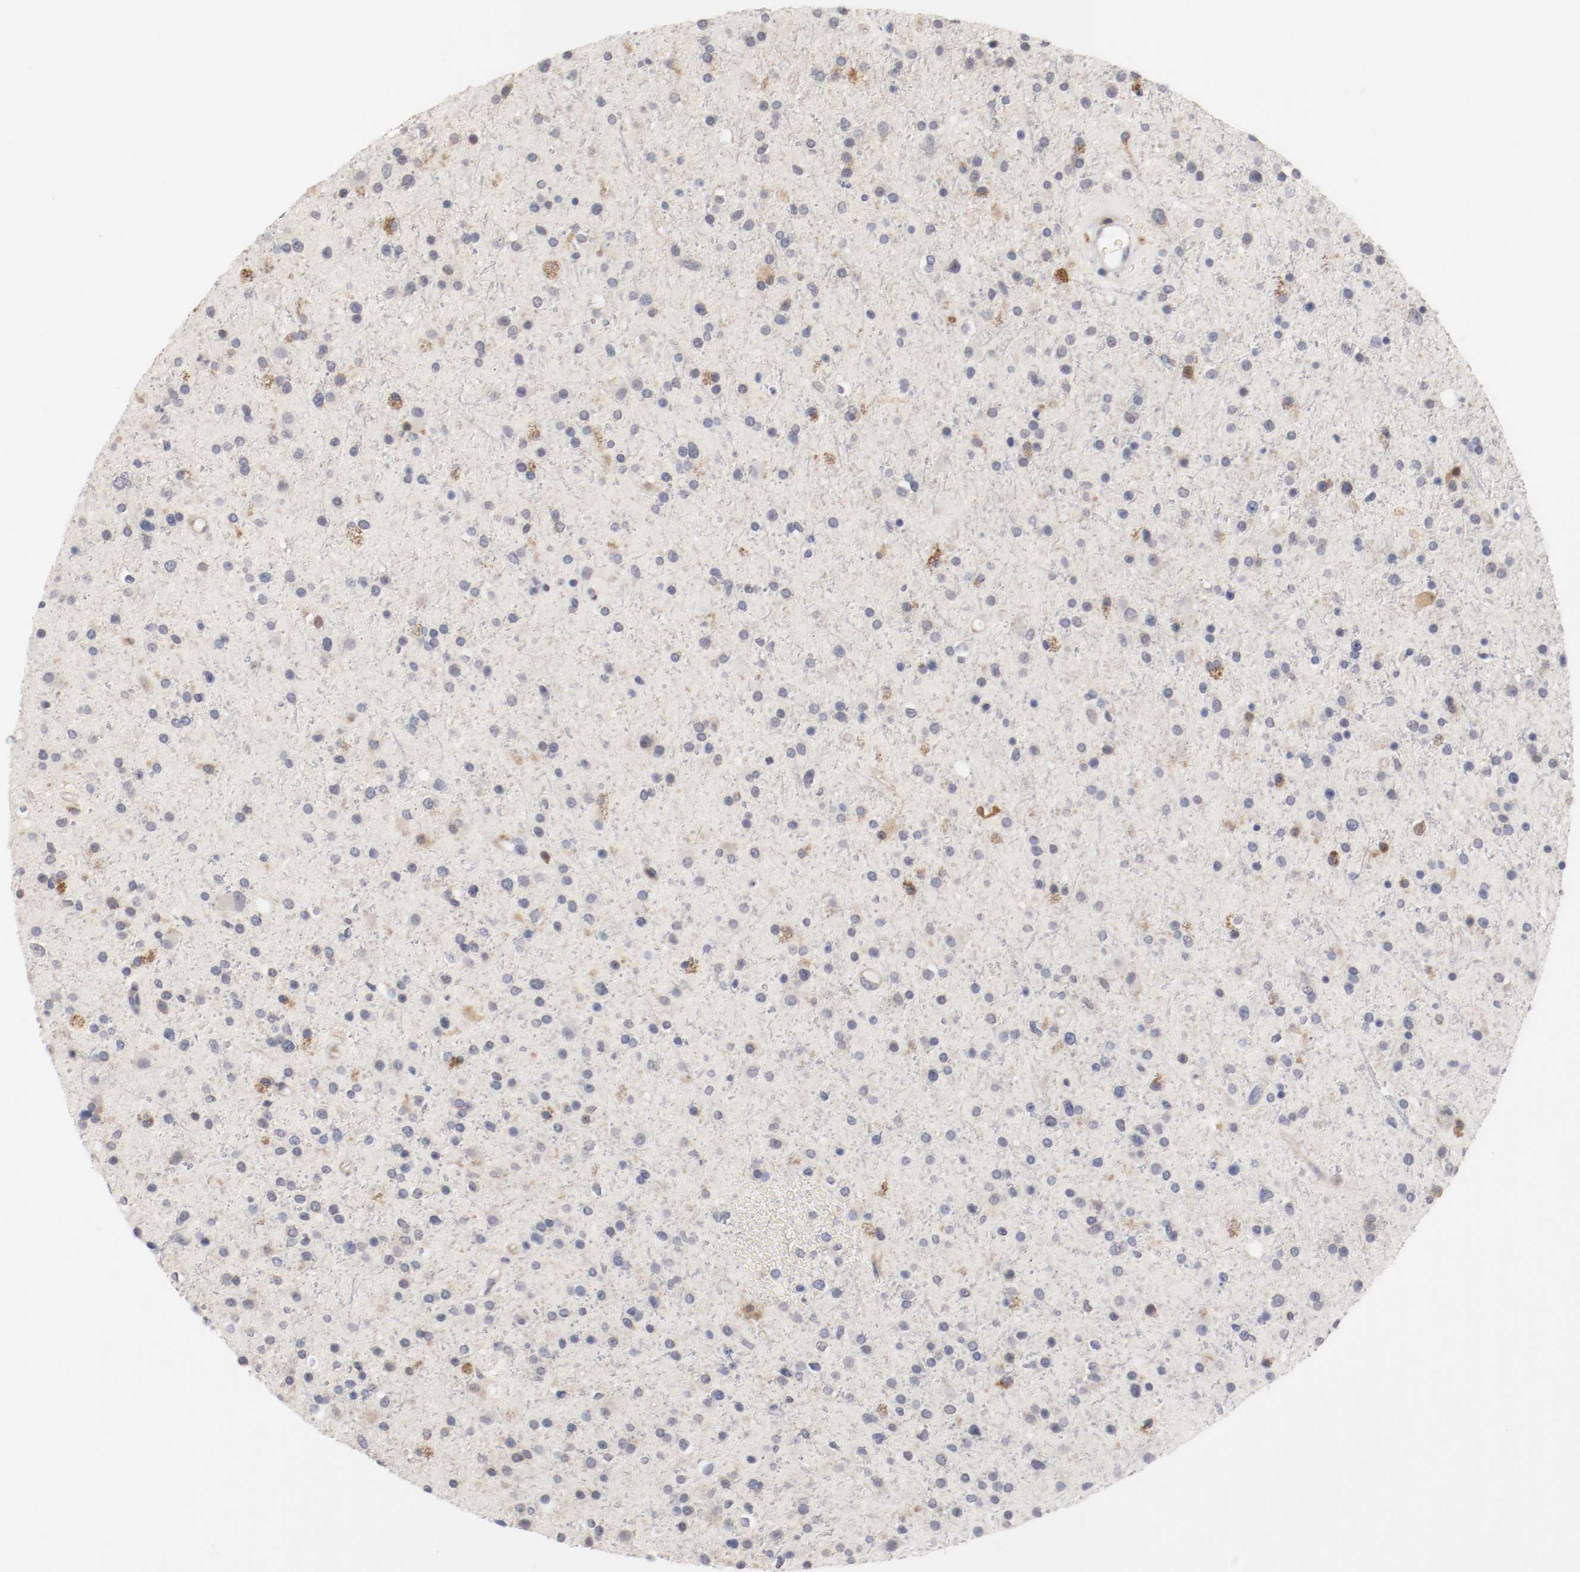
{"staining": {"intensity": "weak", "quantity": "<25%", "location": "cytoplasmic/membranous"}, "tissue": "glioma", "cell_type": "Tumor cells", "image_type": "cancer", "snomed": [{"axis": "morphology", "description": "Glioma, malignant, High grade"}, {"axis": "topography", "description": "Brain"}], "caption": "Image shows no protein positivity in tumor cells of glioma tissue.", "gene": "CBL", "patient": {"sex": "male", "age": 33}}